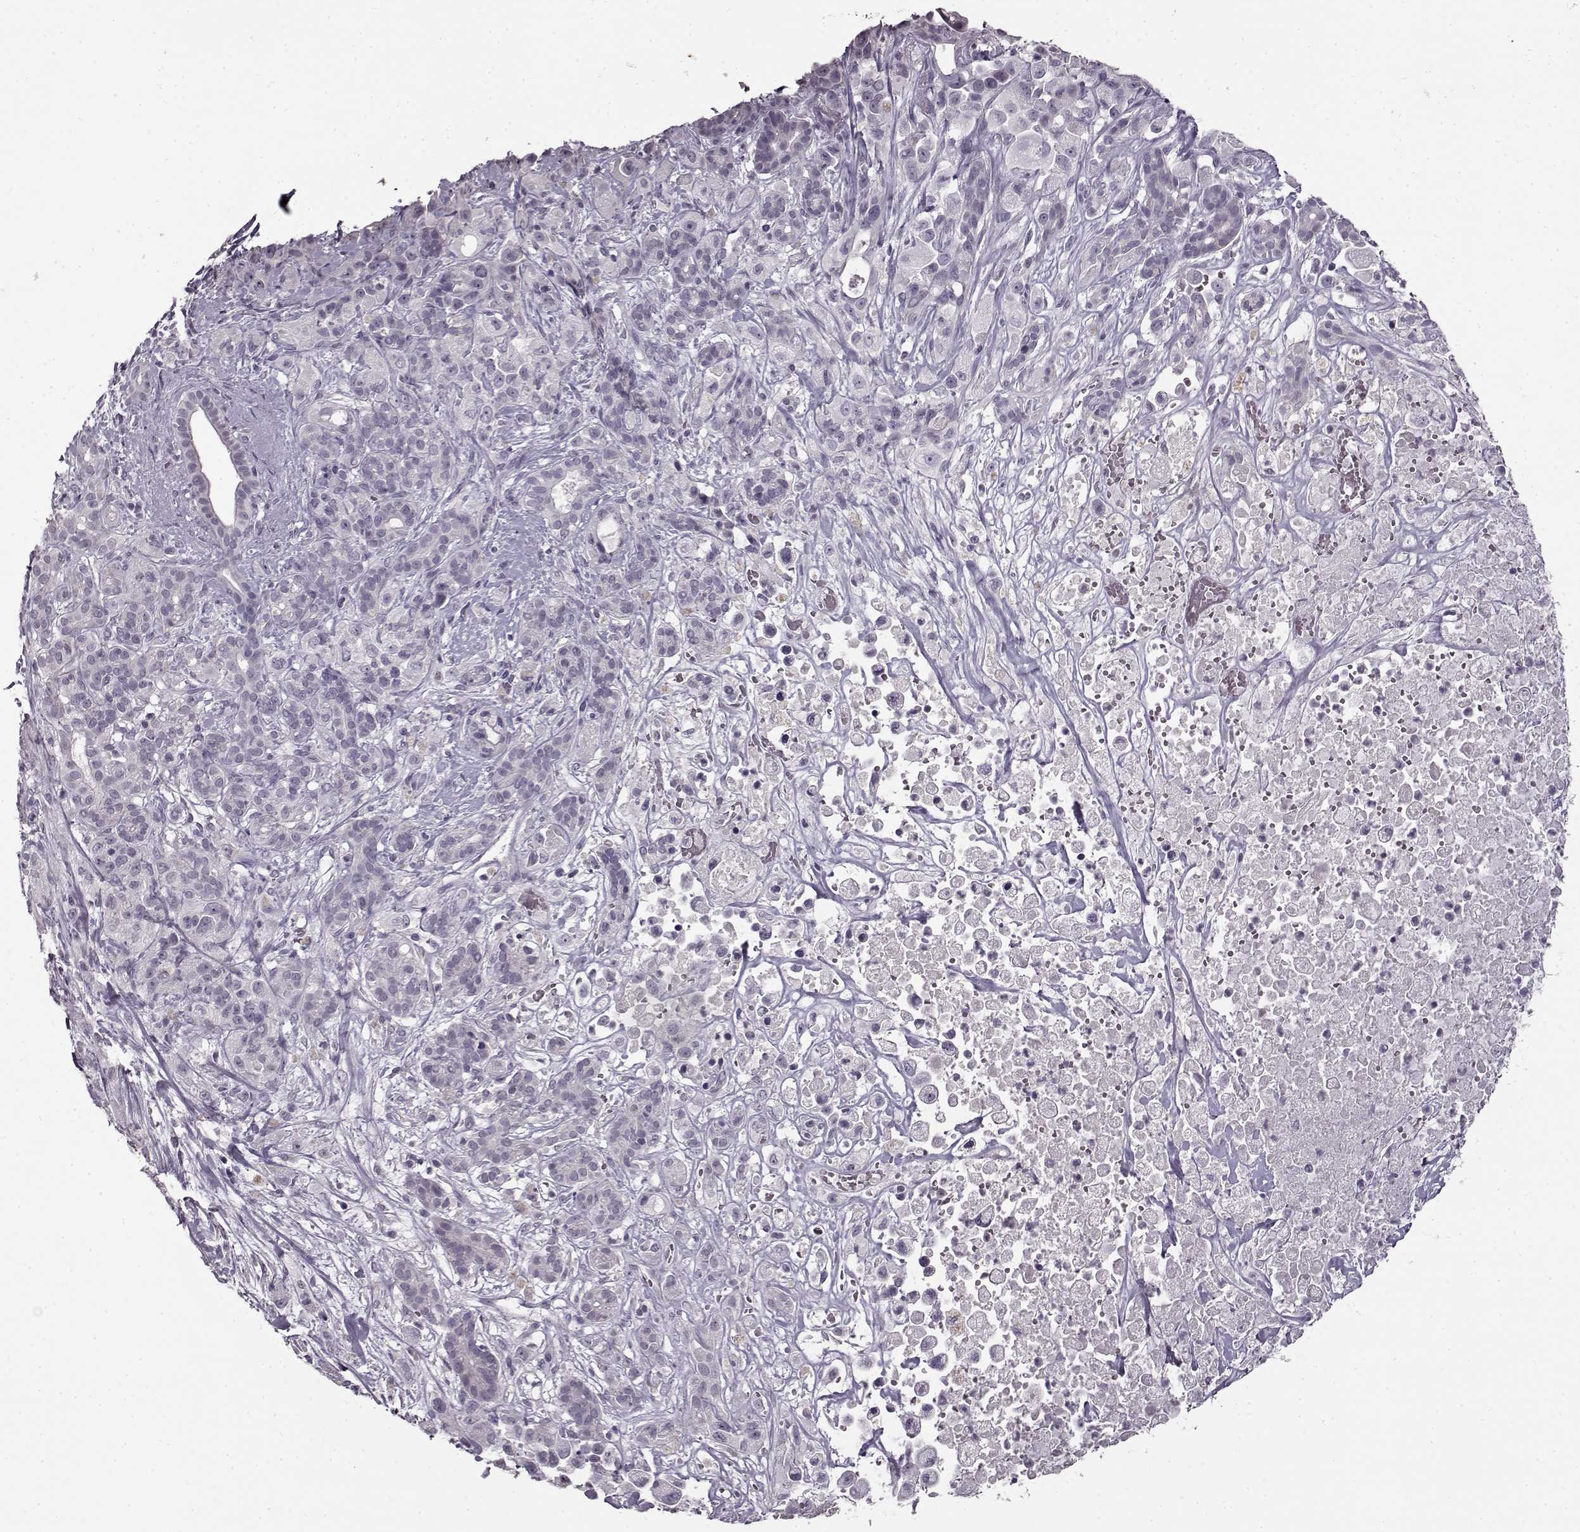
{"staining": {"intensity": "negative", "quantity": "none", "location": "none"}, "tissue": "pancreatic cancer", "cell_type": "Tumor cells", "image_type": "cancer", "snomed": [{"axis": "morphology", "description": "Adenocarcinoma, NOS"}, {"axis": "topography", "description": "Pancreas"}], "caption": "Human pancreatic cancer stained for a protein using immunohistochemistry exhibits no staining in tumor cells.", "gene": "FSHB", "patient": {"sex": "male", "age": 44}}